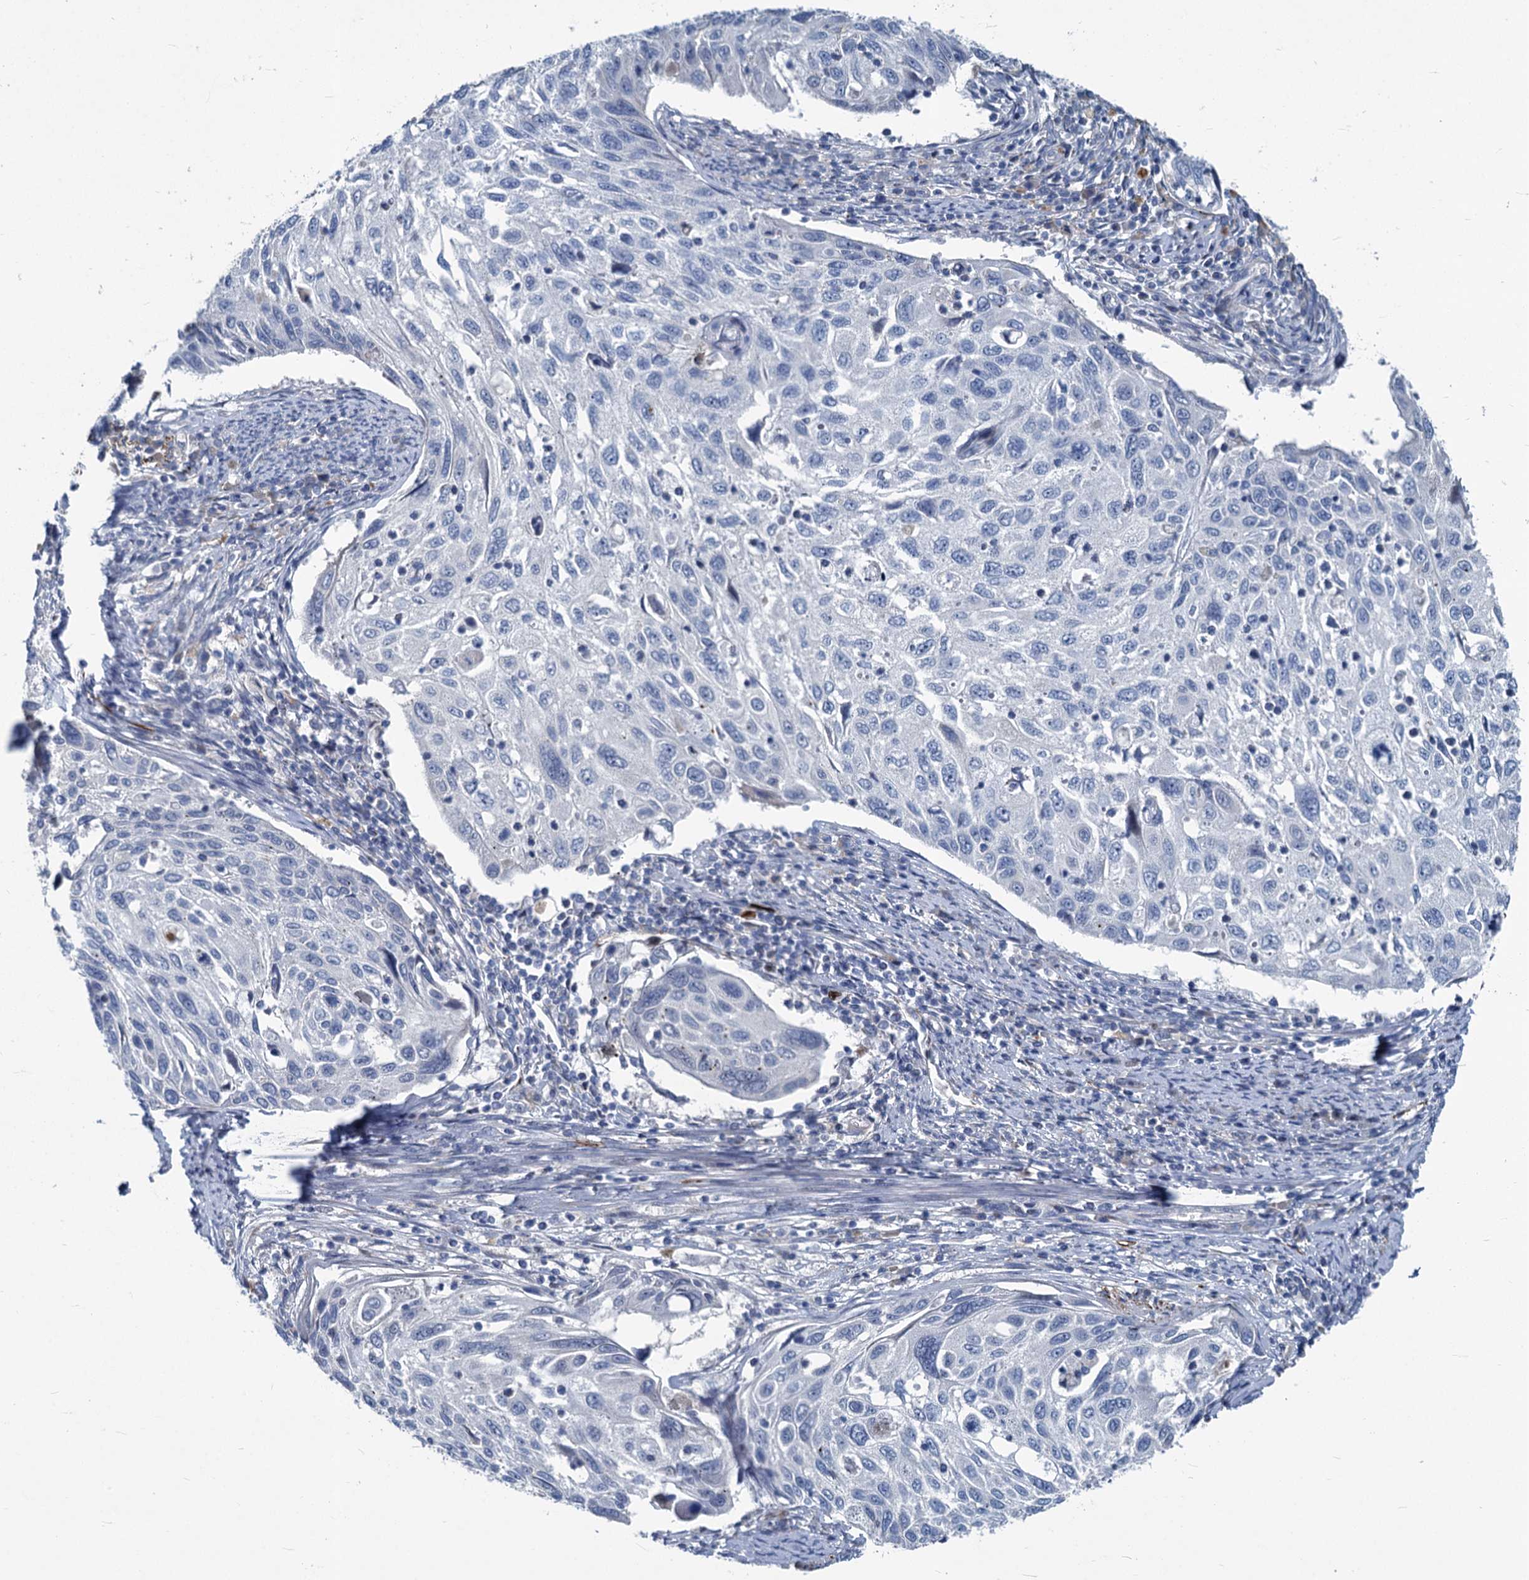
{"staining": {"intensity": "negative", "quantity": "none", "location": "none"}, "tissue": "cervical cancer", "cell_type": "Tumor cells", "image_type": "cancer", "snomed": [{"axis": "morphology", "description": "Squamous cell carcinoma, NOS"}, {"axis": "topography", "description": "Cervix"}], "caption": "This is a micrograph of IHC staining of squamous cell carcinoma (cervical), which shows no positivity in tumor cells.", "gene": "ASXL3", "patient": {"sex": "female", "age": 70}}